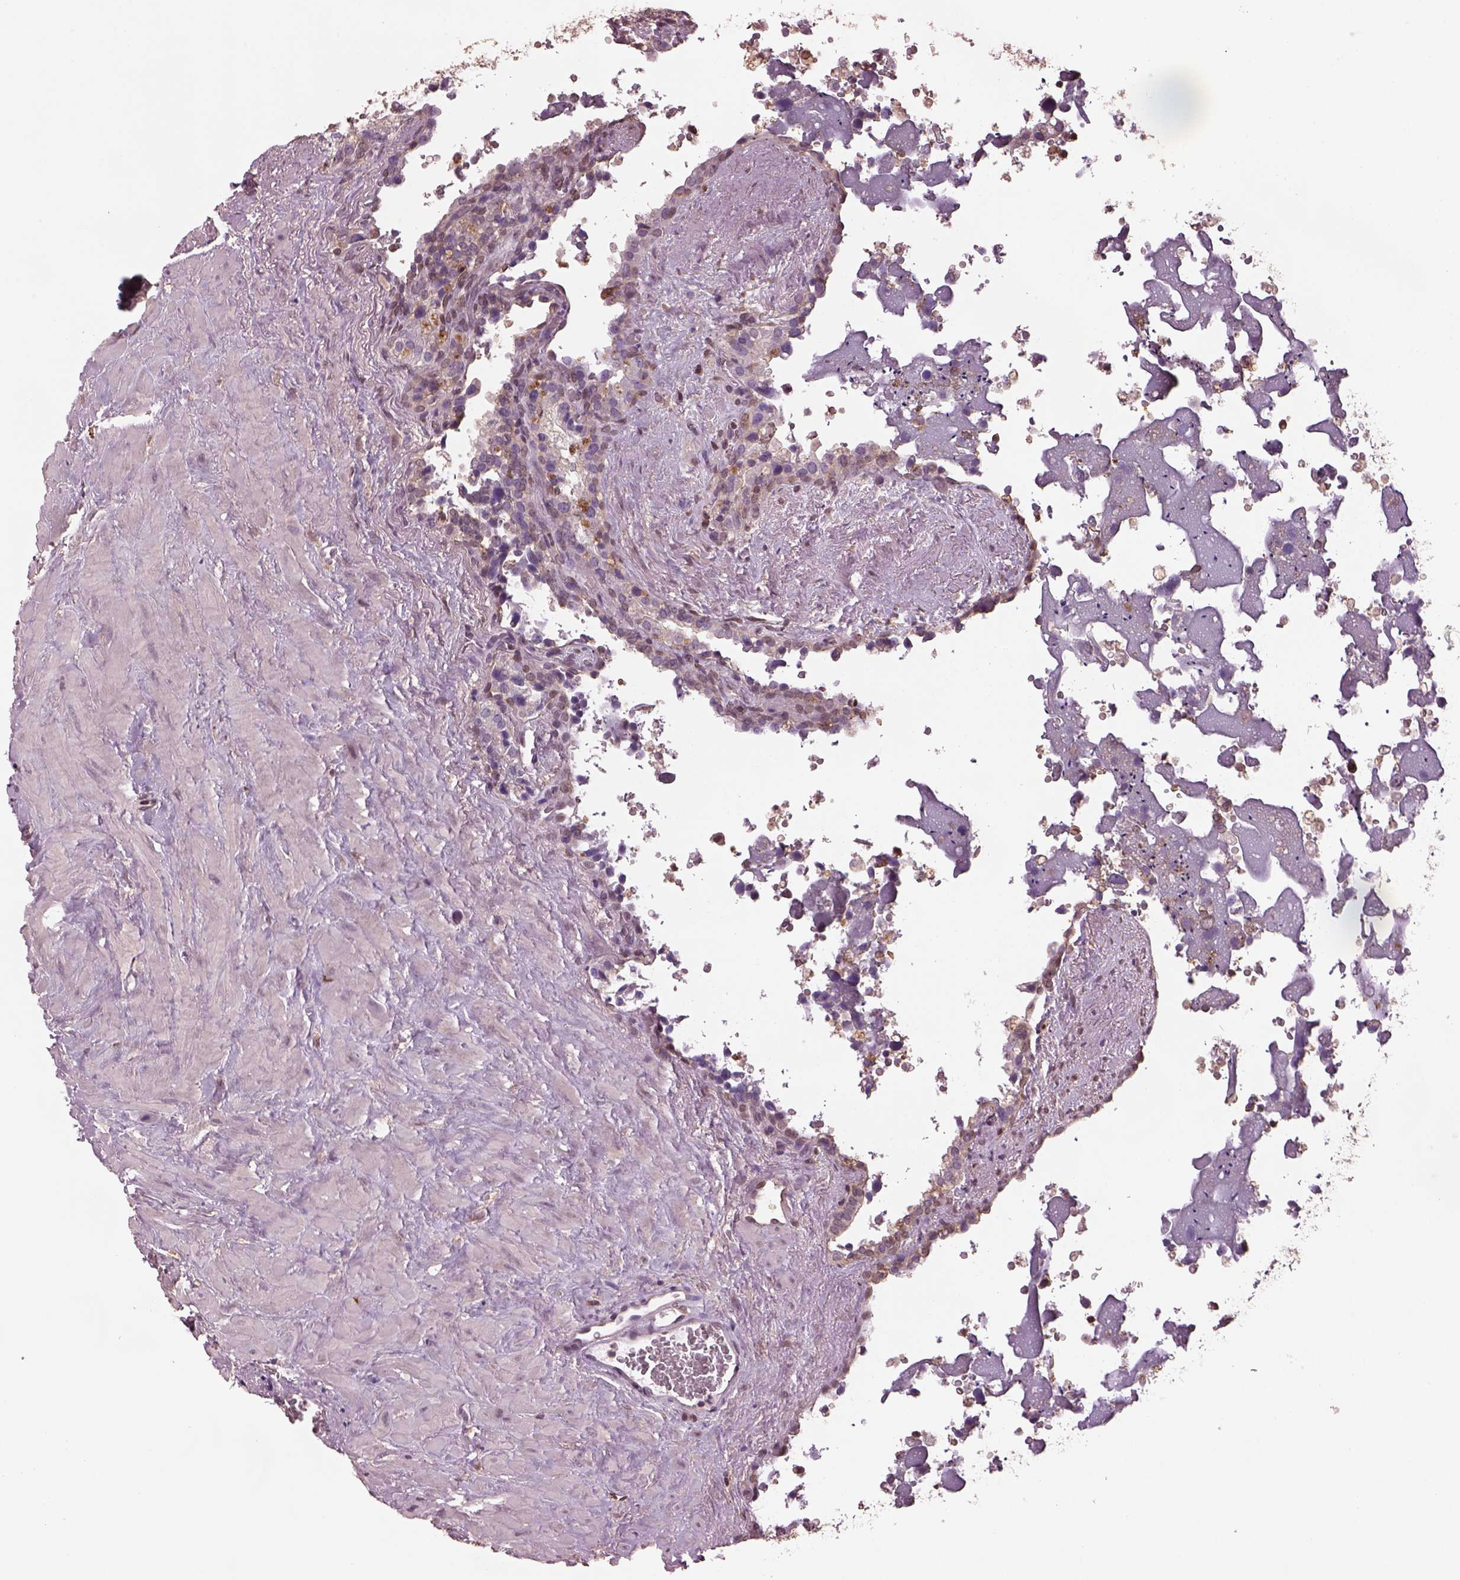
{"staining": {"intensity": "negative", "quantity": "none", "location": "none"}, "tissue": "seminal vesicle", "cell_type": "Glandular cells", "image_type": "normal", "snomed": [{"axis": "morphology", "description": "Normal tissue, NOS"}, {"axis": "topography", "description": "Seminal veicle"}], "caption": "Protein analysis of normal seminal vesicle demonstrates no significant positivity in glandular cells. (Stains: DAB (3,3'-diaminobenzidine) immunohistochemistry (IHC) with hematoxylin counter stain, Microscopy: brightfield microscopy at high magnification).", "gene": "SRI", "patient": {"sex": "male", "age": 71}}